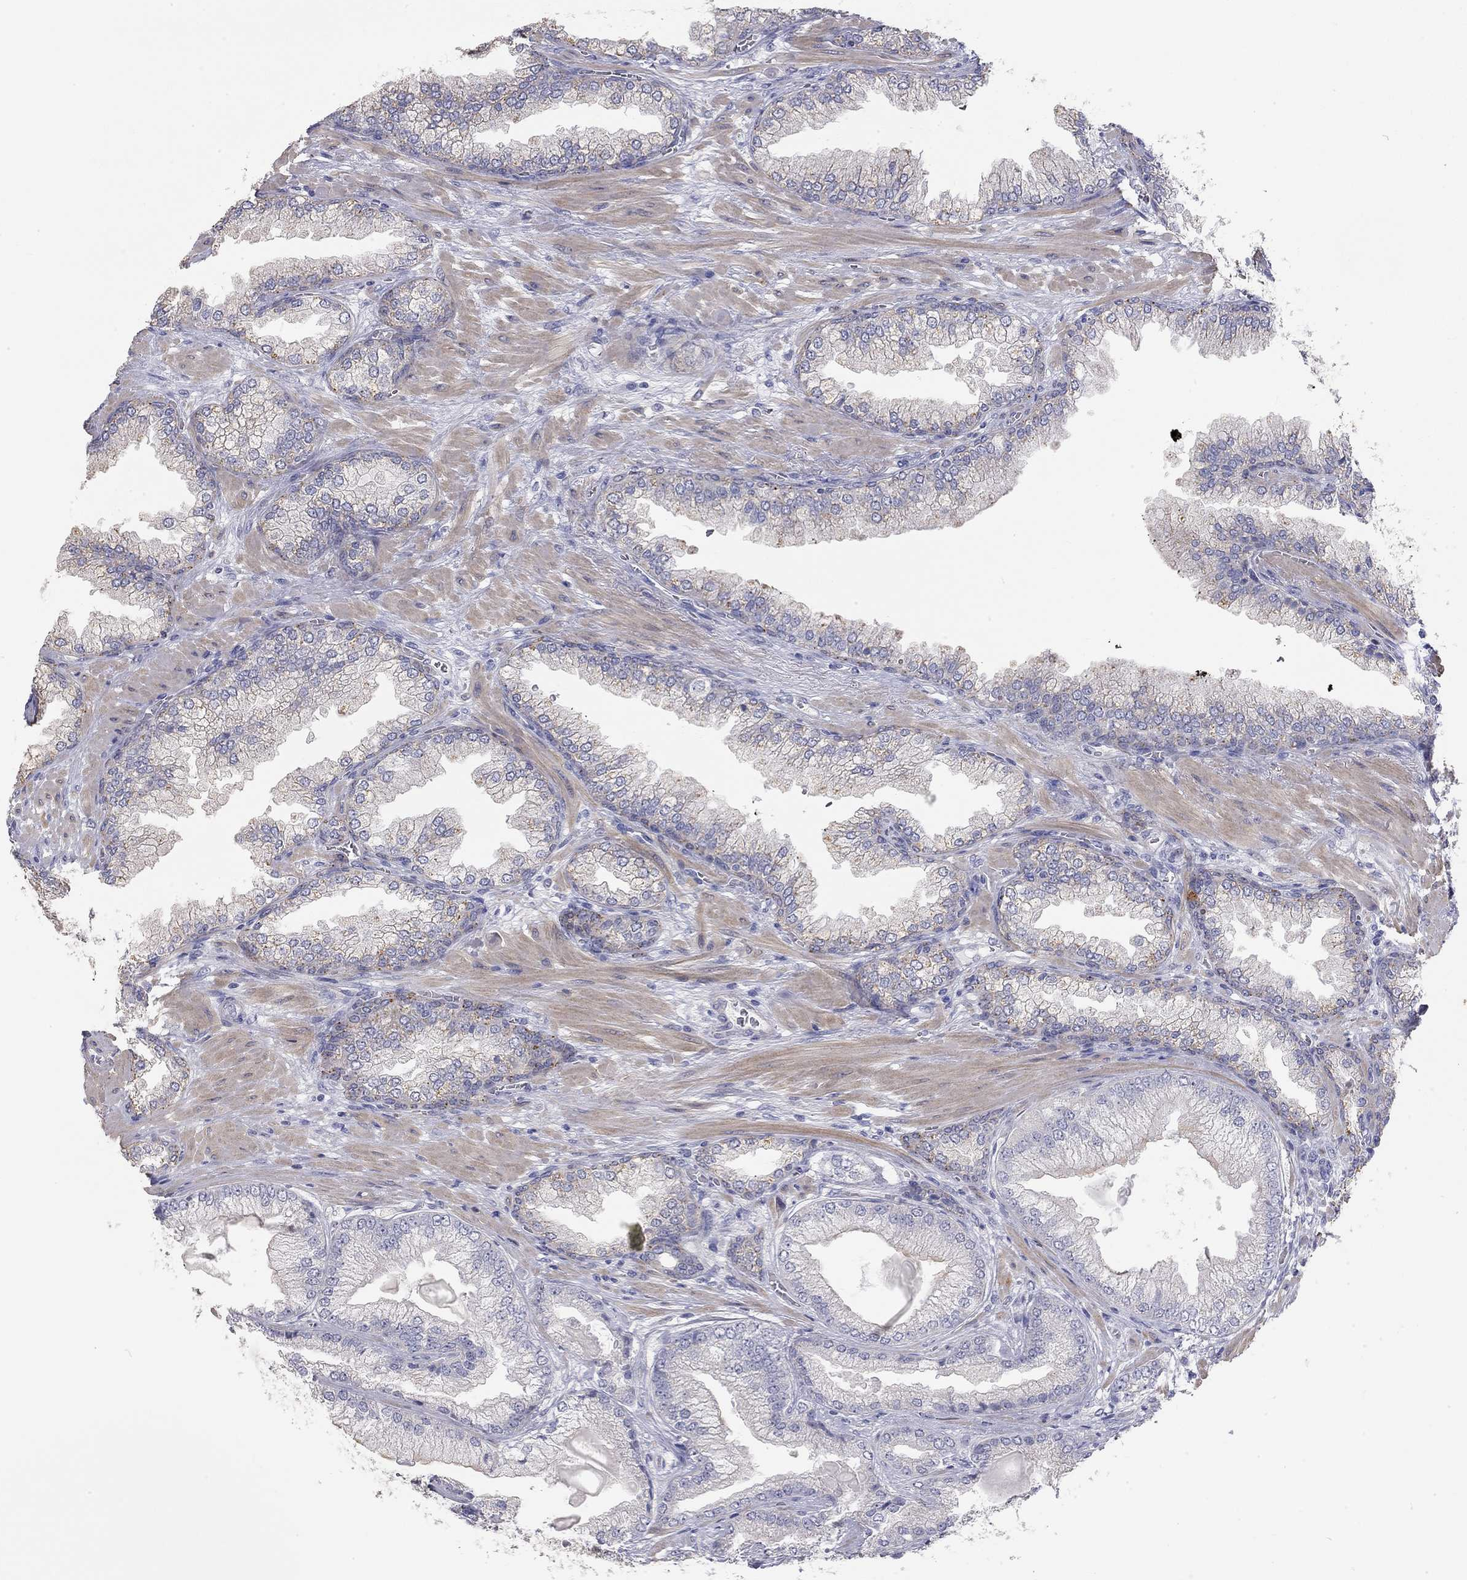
{"staining": {"intensity": "negative", "quantity": "none", "location": "none"}, "tissue": "prostate cancer", "cell_type": "Tumor cells", "image_type": "cancer", "snomed": [{"axis": "morphology", "description": "Adenocarcinoma, Low grade"}, {"axis": "topography", "description": "Prostate"}], "caption": "Micrograph shows no significant protein positivity in tumor cells of adenocarcinoma (low-grade) (prostate). Brightfield microscopy of immunohistochemistry stained with DAB (brown) and hematoxylin (blue), captured at high magnification.", "gene": "PAPSS2", "patient": {"sex": "male", "age": 57}}